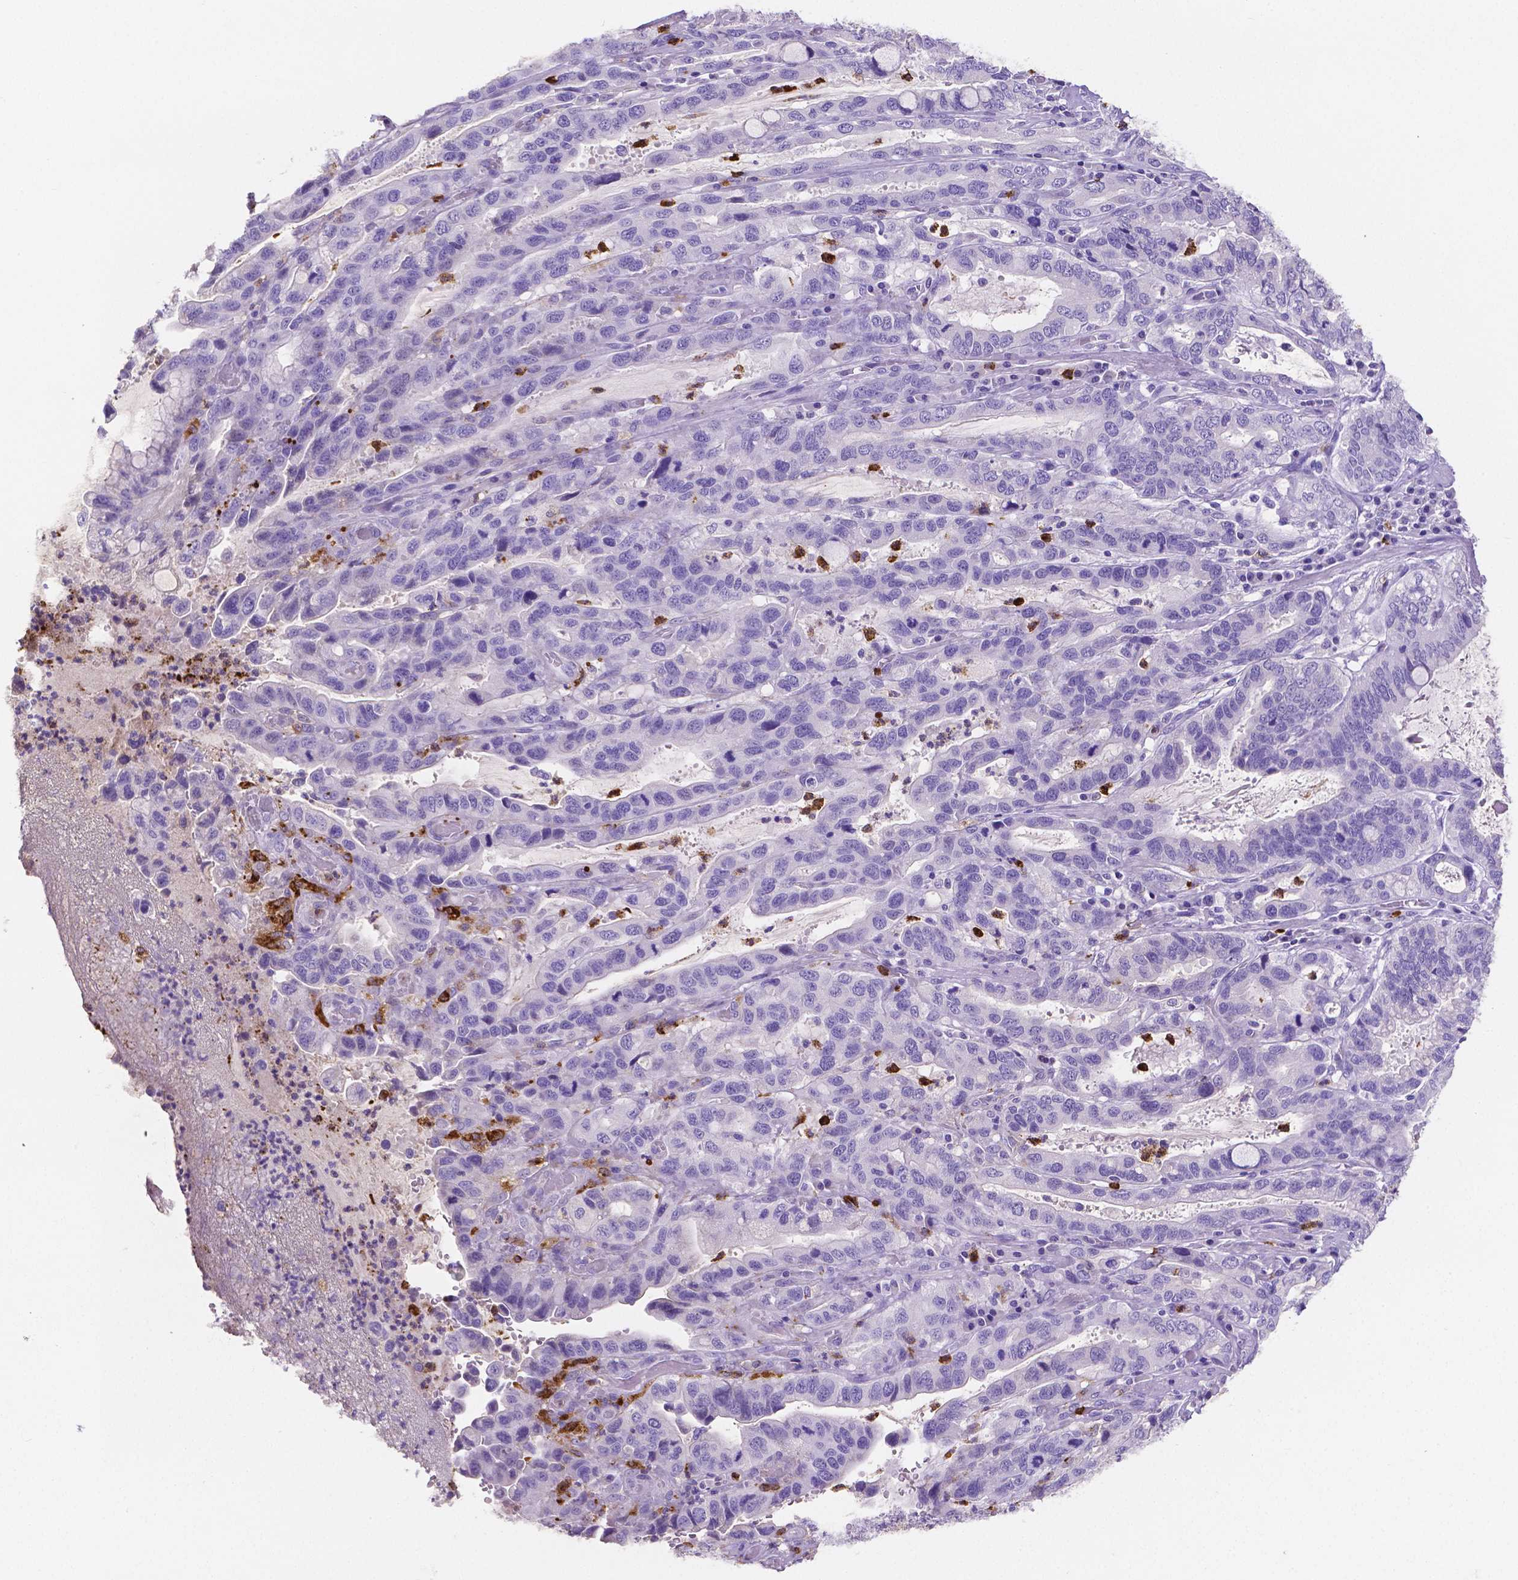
{"staining": {"intensity": "negative", "quantity": "none", "location": "none"}, "tissue": "stomach cancer", "cell_type": "Tumor cells", "image_type": "cancer", "snomed": [{"axis": "morphology", "description": "Adenocarcinoma, NOS"}, {"axis": "topography", "description": "Stomach, lower"}], "caption": "Human stomach adenocarcinoma stained for a protein using IHC demonstrates no positivity in tumor cells.", "gene": "MMP9", "patient": {"sex": "female", "age": 76}}